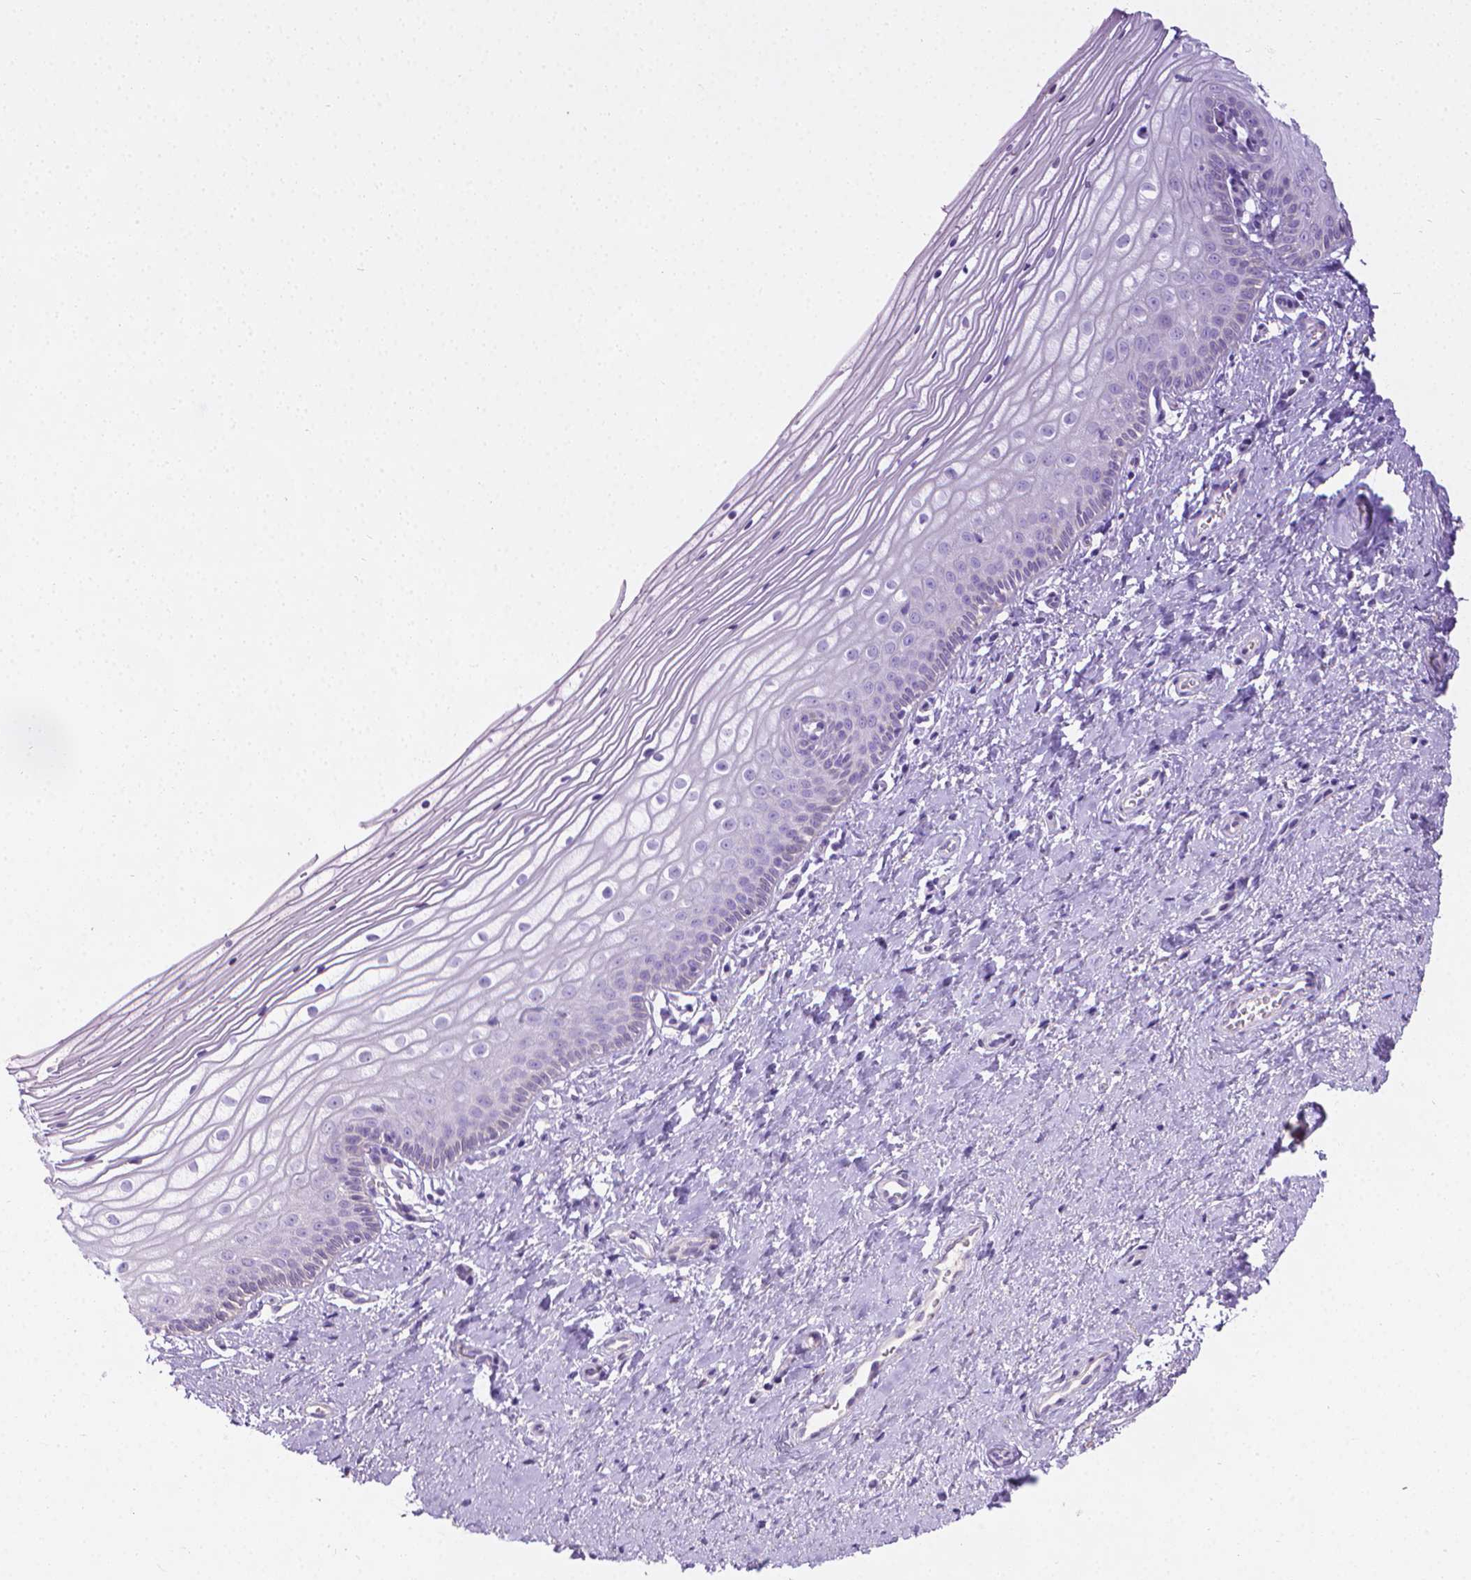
{"staining": {"intensity": "negative", "quantity": "none", "location": "none"}, "tissue": "vagina", "cell_type": "Squamous epithelial cells", "image_type": "normal", "snomed": [{"axis": "morphology", "description": "Normal tissue, NOS"}, {"axis": "topography", "description": "Vagina"}], "caption": "This is an IHC micrograph of benign vagina. There is no staining in squamous epithelial cells.", "gene": "PNMA2", "patient": {"sex": "female", "age": 39}}